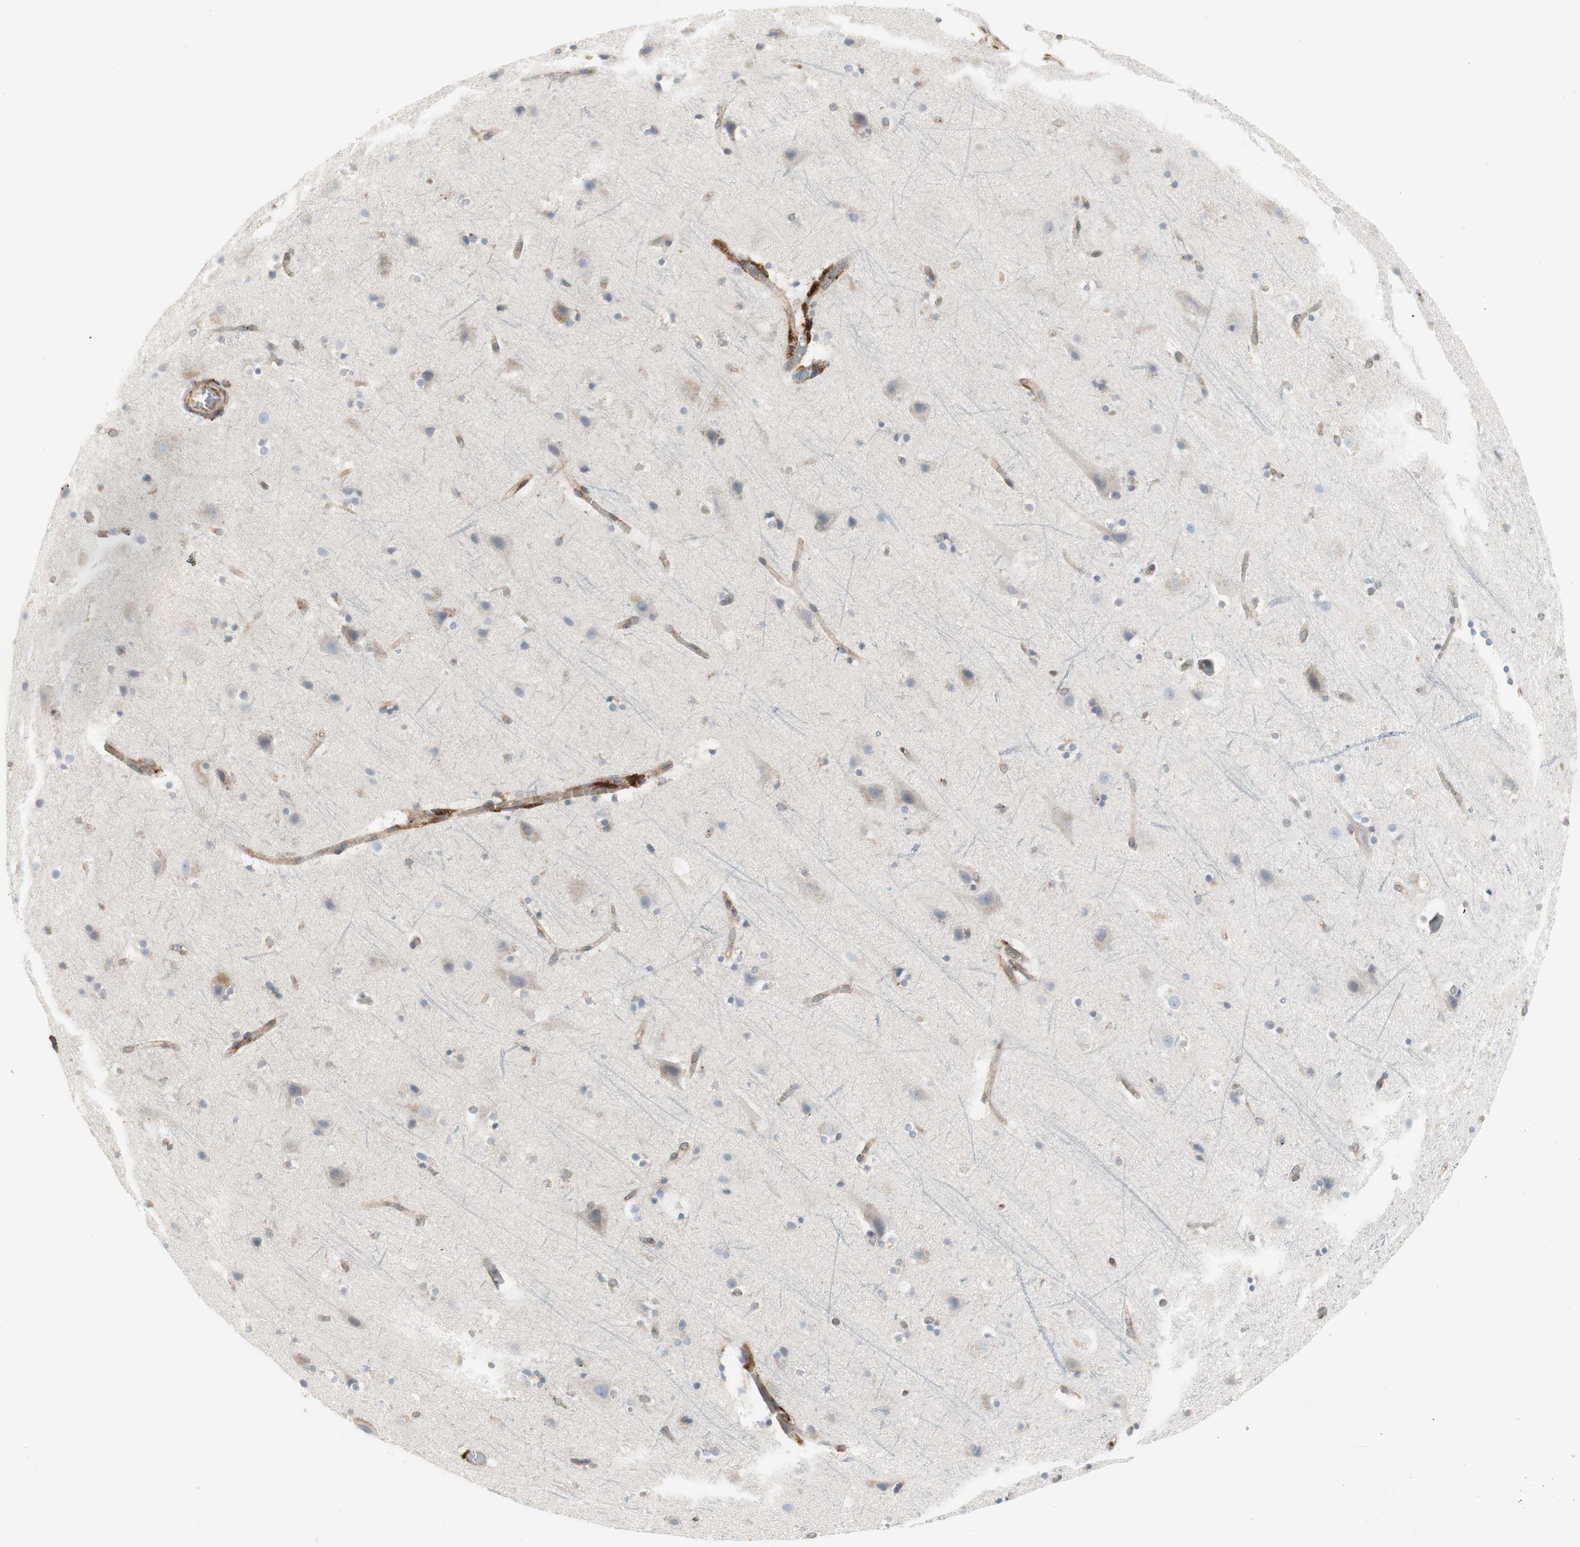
{"staining": {"intensity": "weak", "quantity": ">75%", "location": "cytoplasmic/membranous"}, "tissue": "cerebral cortex", "cell_type": "Endothelial cells", "image_type": "normal", "snomed": [{"axis": "morphology", "description": "Normal tissue, NOS"}, {"axis": "topography", "description": "Cerebral cortex"}], "caption": "Unremarkable cerebral cortex demonstrates weak cytoplasmic/membranous expression in about >75% of endothelial cells, visualized by immunohistochemistry.", "gene": "H6PD", "patient": {"sex": "male", "age": 45}}